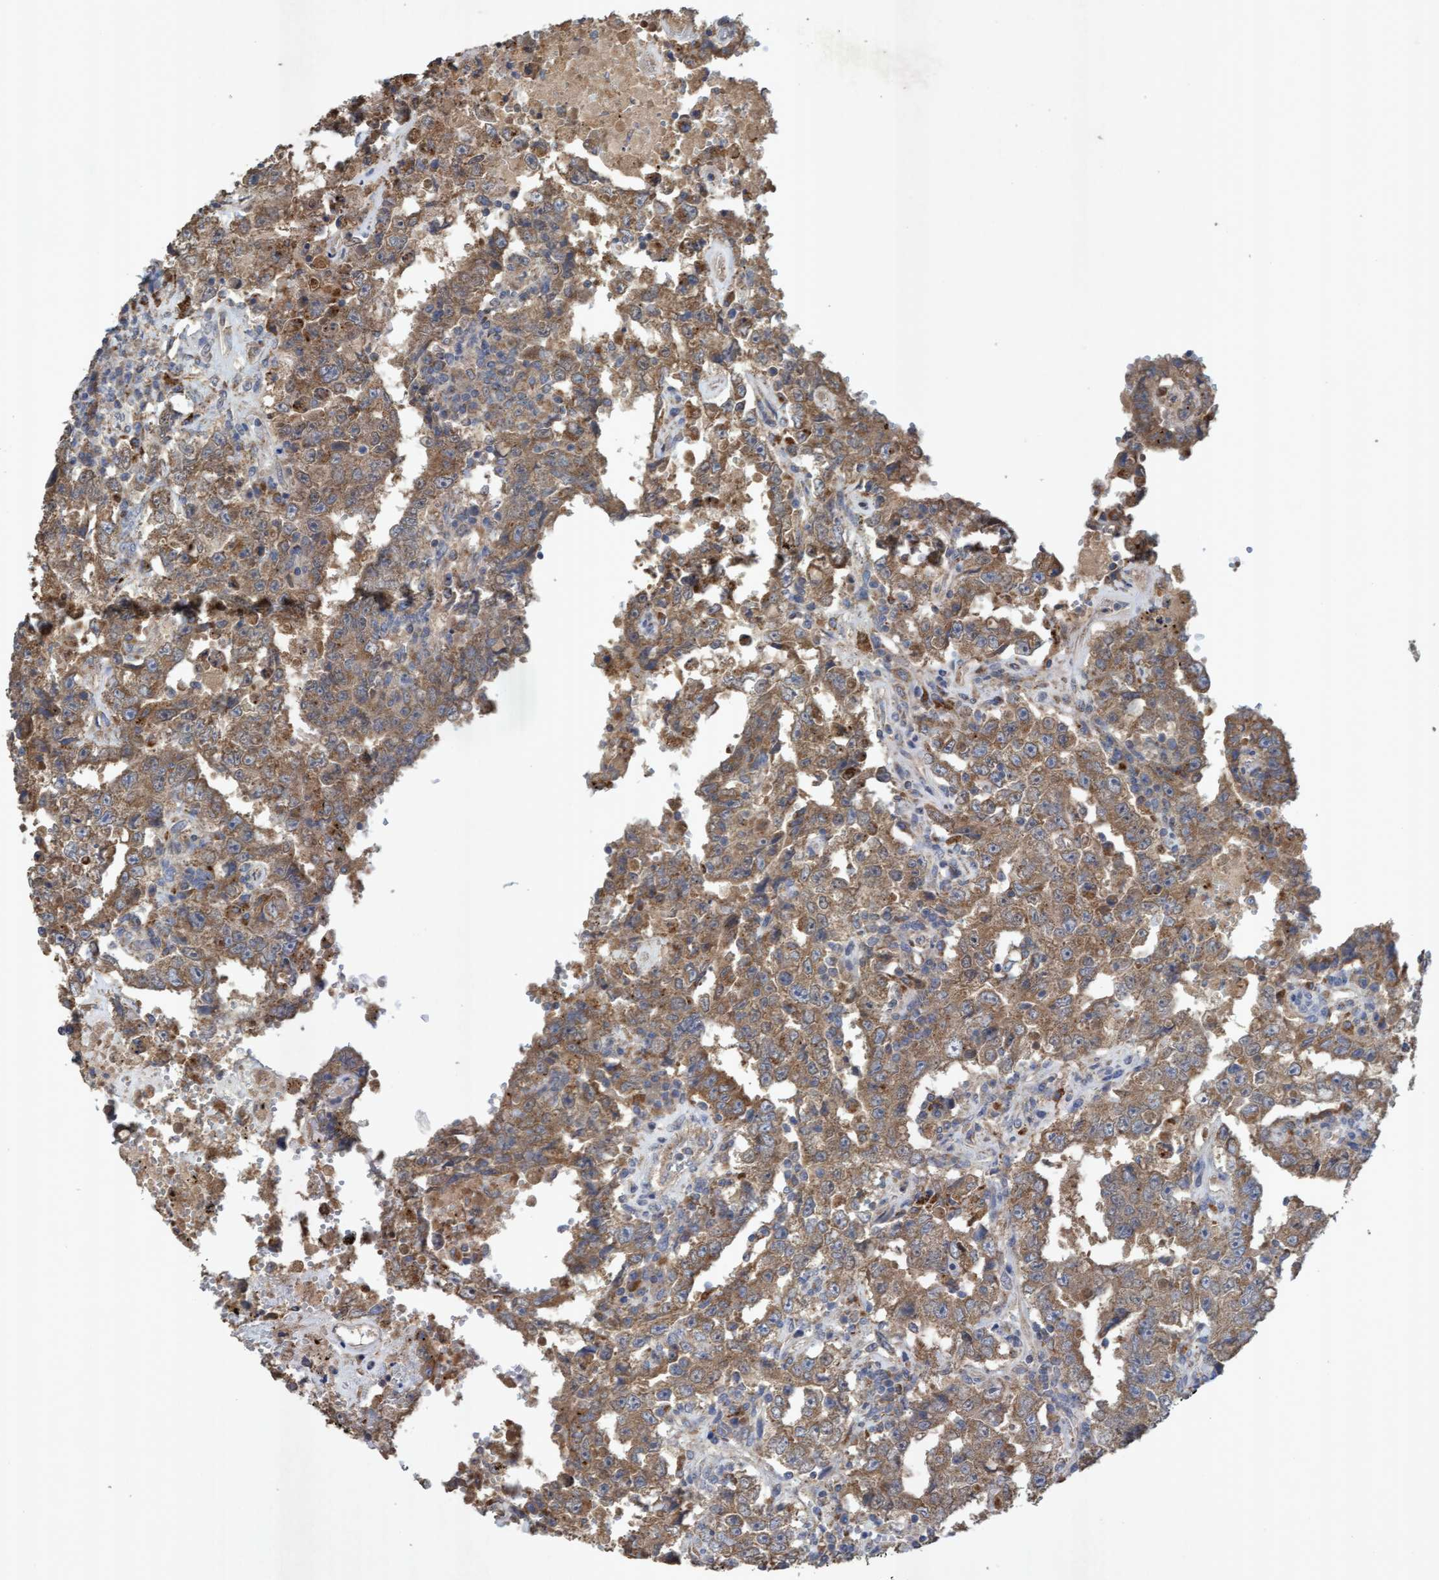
{"staining": {"intensity": "moderate", "quantity": ">75%", "location": "cytoplasmic/membranous"}, "tissue": "testis cancer", "cell_type": "Tumor cells", "image_type": "cancer", "snomed": [{"axis": "morphology", "description": "Carcinoma, Embryonal, NOS"}, {"axis": "topography", "description": "Testis"}], "caption": "Testis cancer (embryonal carcinoma) stained for a protein reveals moderate cytoplasmic/membranous positivity in tumor cells.", "gene": "ATPAF2", "patient": {"sex": "male", "age": 26}}